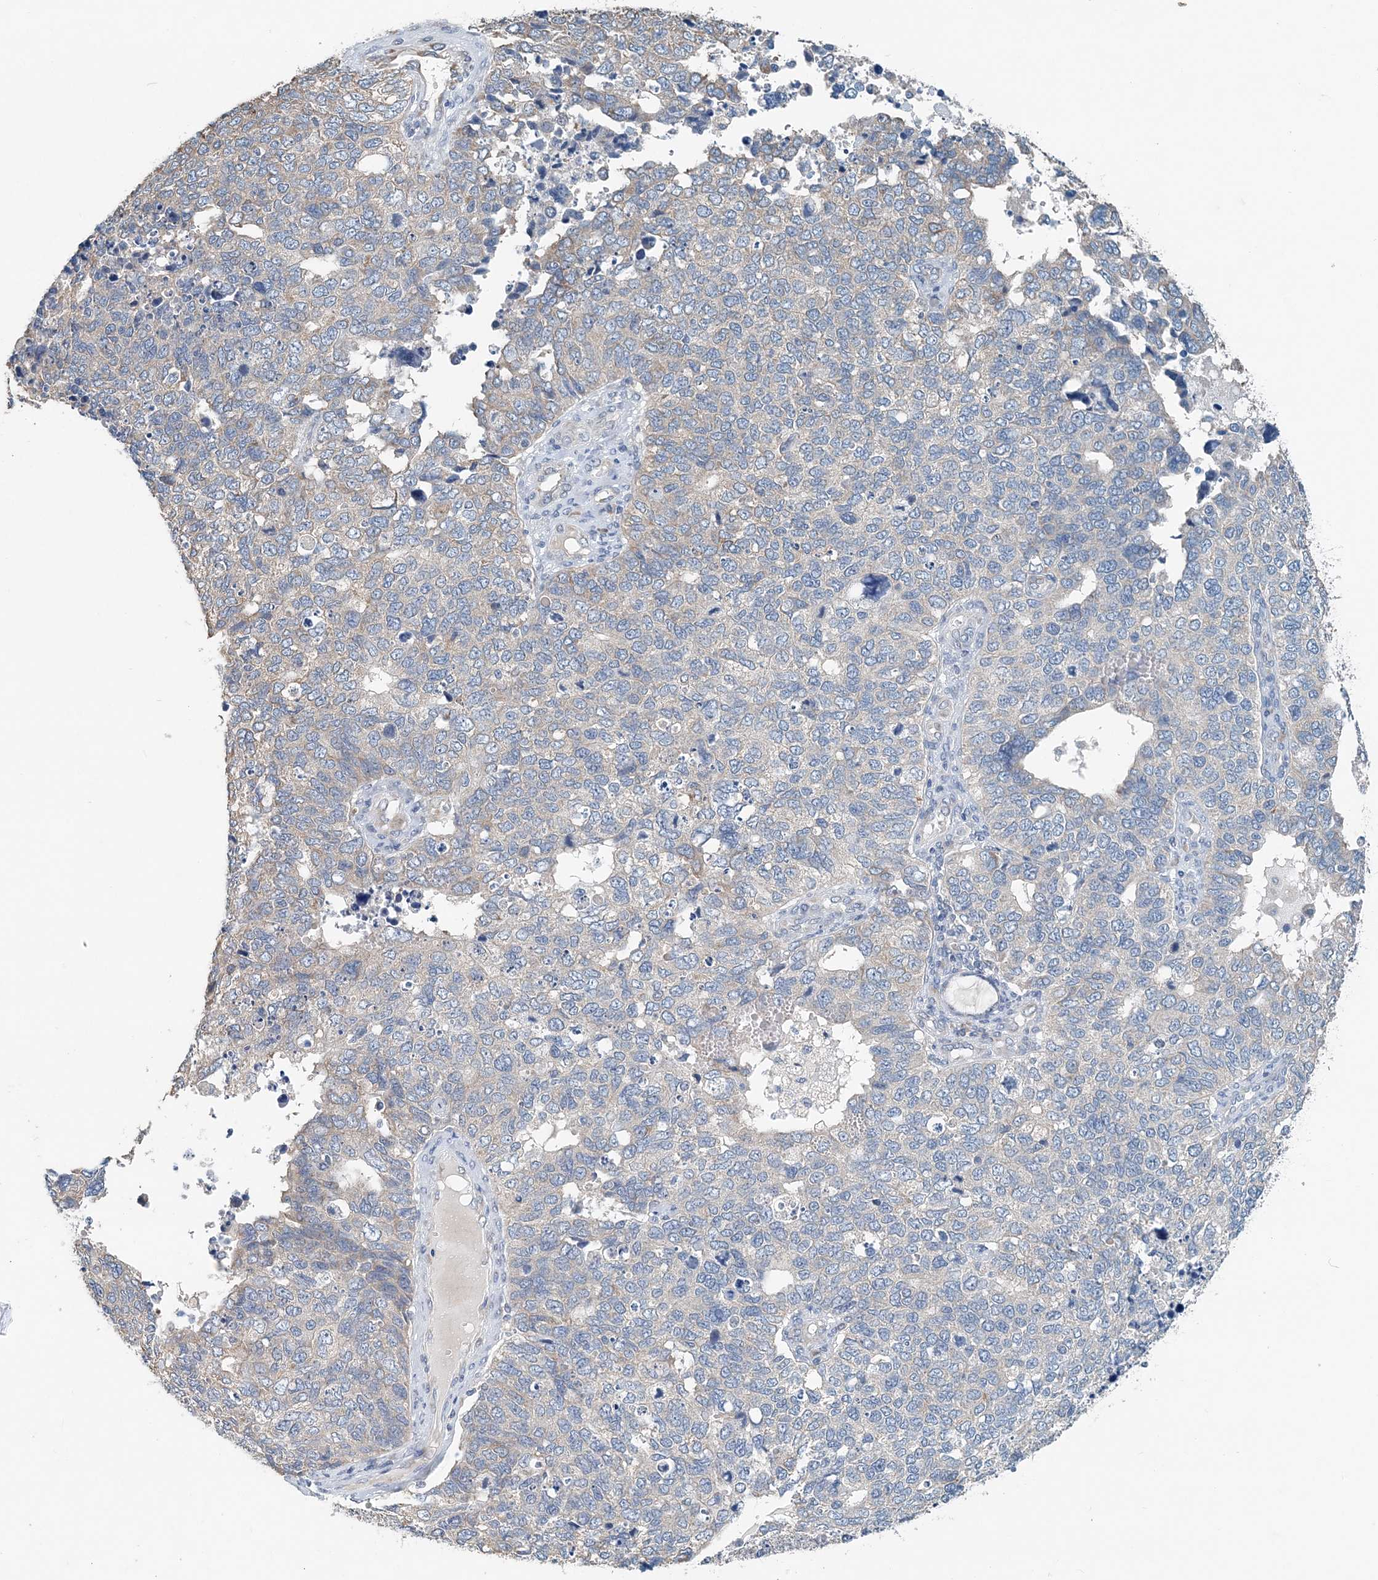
{"staining": {"intensity": "negative", "quantity": "none", "location": "none"}, "tissue": "cervical cancer", "cell_type": "Tumor cells", "image_type": "cancer", "snomed": [{"axis": "morphology", "description": "Squamous cell carcinoma, NOS"}, {"axis": "topography", "description": "Cervix"}], "caption": "This is a histopathology image of IHC staining of cervical cancer, which shows no positivity in tumor cells.", "gene": "EEF1A2", "patient": {"sex": "female", "age": 63}}